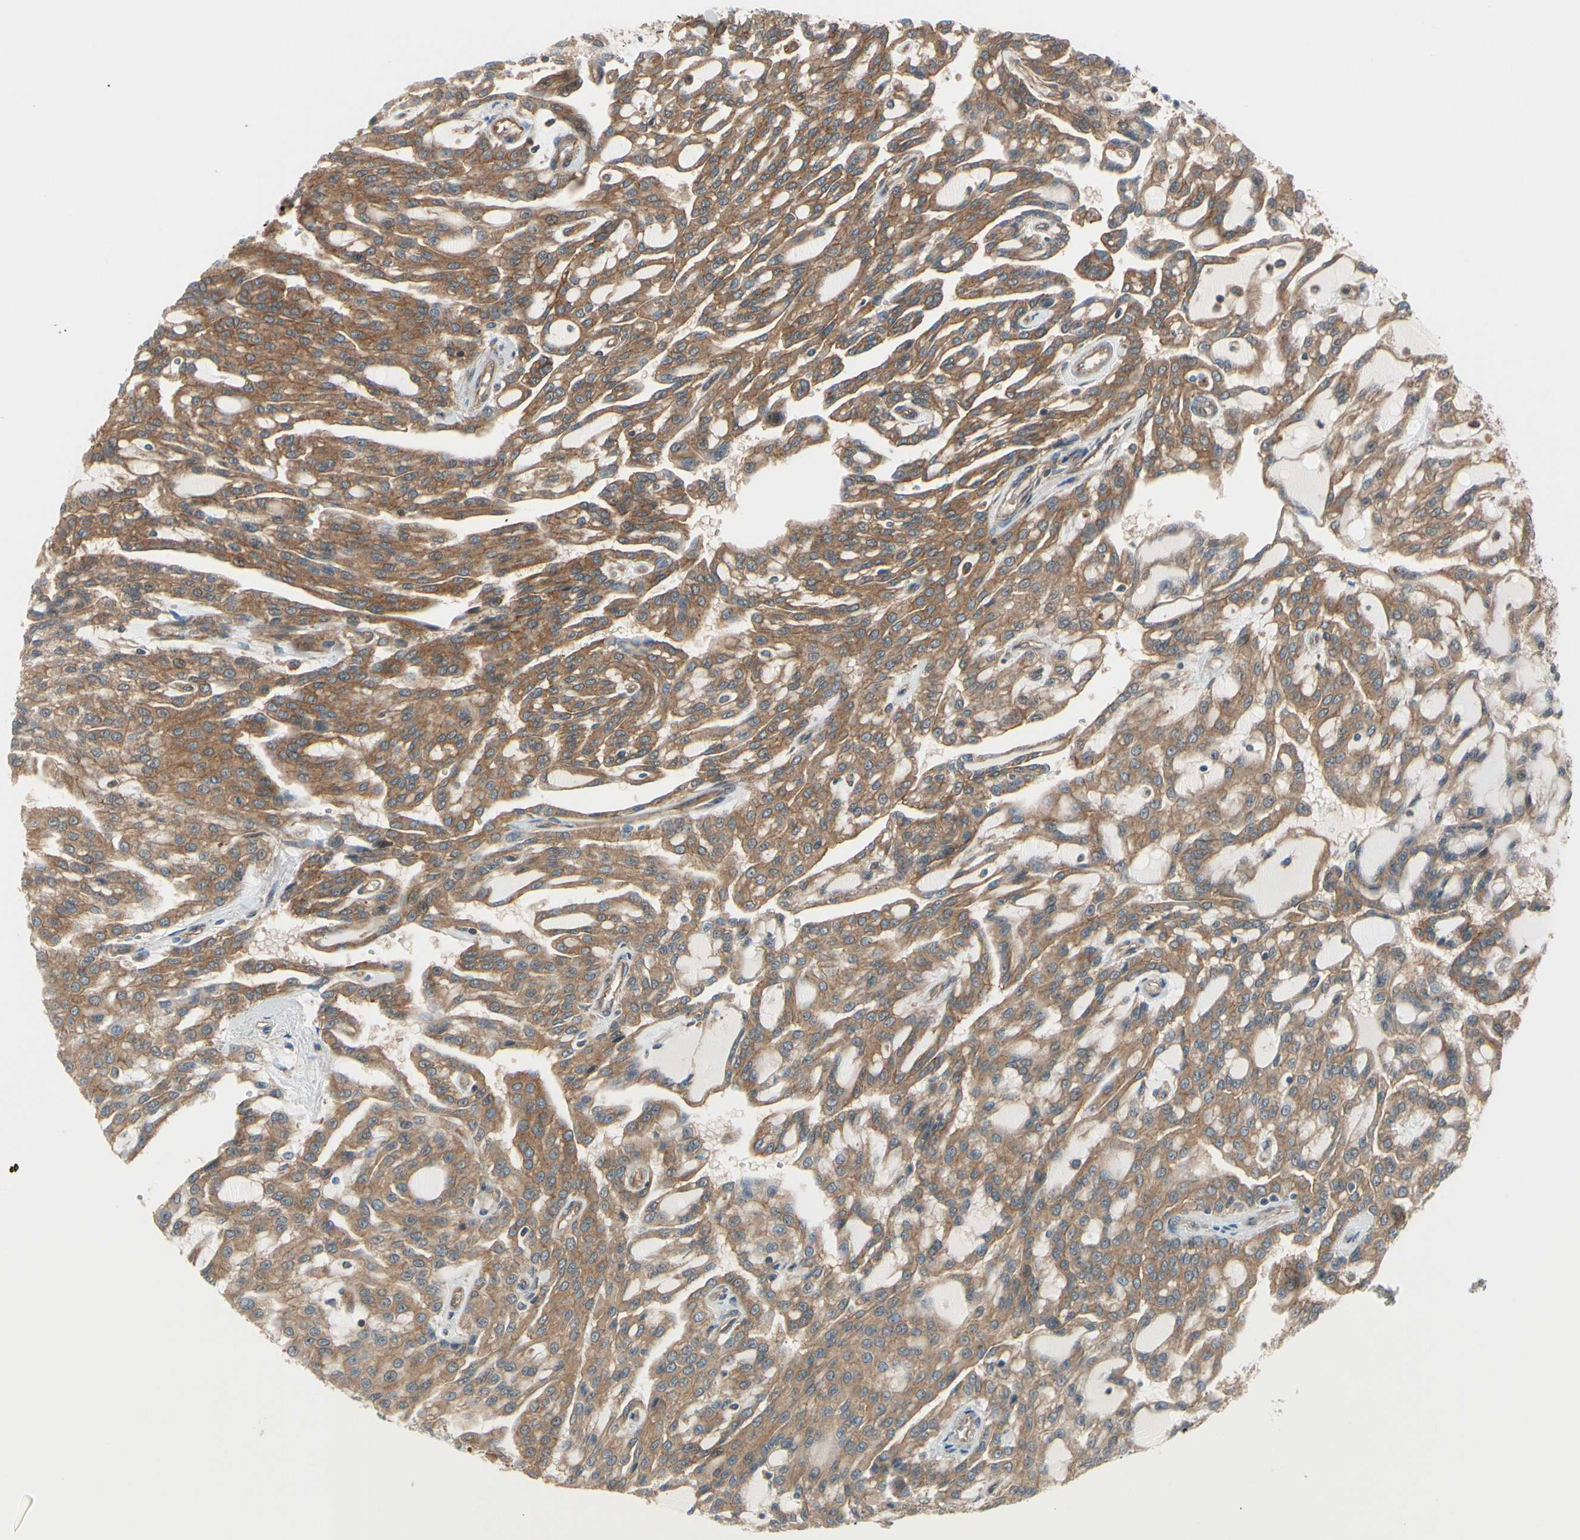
{"staining": {"intensity": "moderate", "quantity": ">75%", "location": "cytoplasmic/membranous"}, "tissue": "renal cancer", "cell_type": "Tumor cells", "image_type": "cancer", "snomed": [{"axis": "morphology", "description": "Adenocarcinoma, NOS"}, {"axis": "topography", "description": "Kidney"}], "caption": "Moderate cytoplasmic/membranous protein expression is present in about >75% of tumor cells in renal adenocarcinoma. (DAB = brown stain, brightfield microscopy at high magnification).", "gene": "EPS15", "patient": {"sex": "male", "age": 63}}